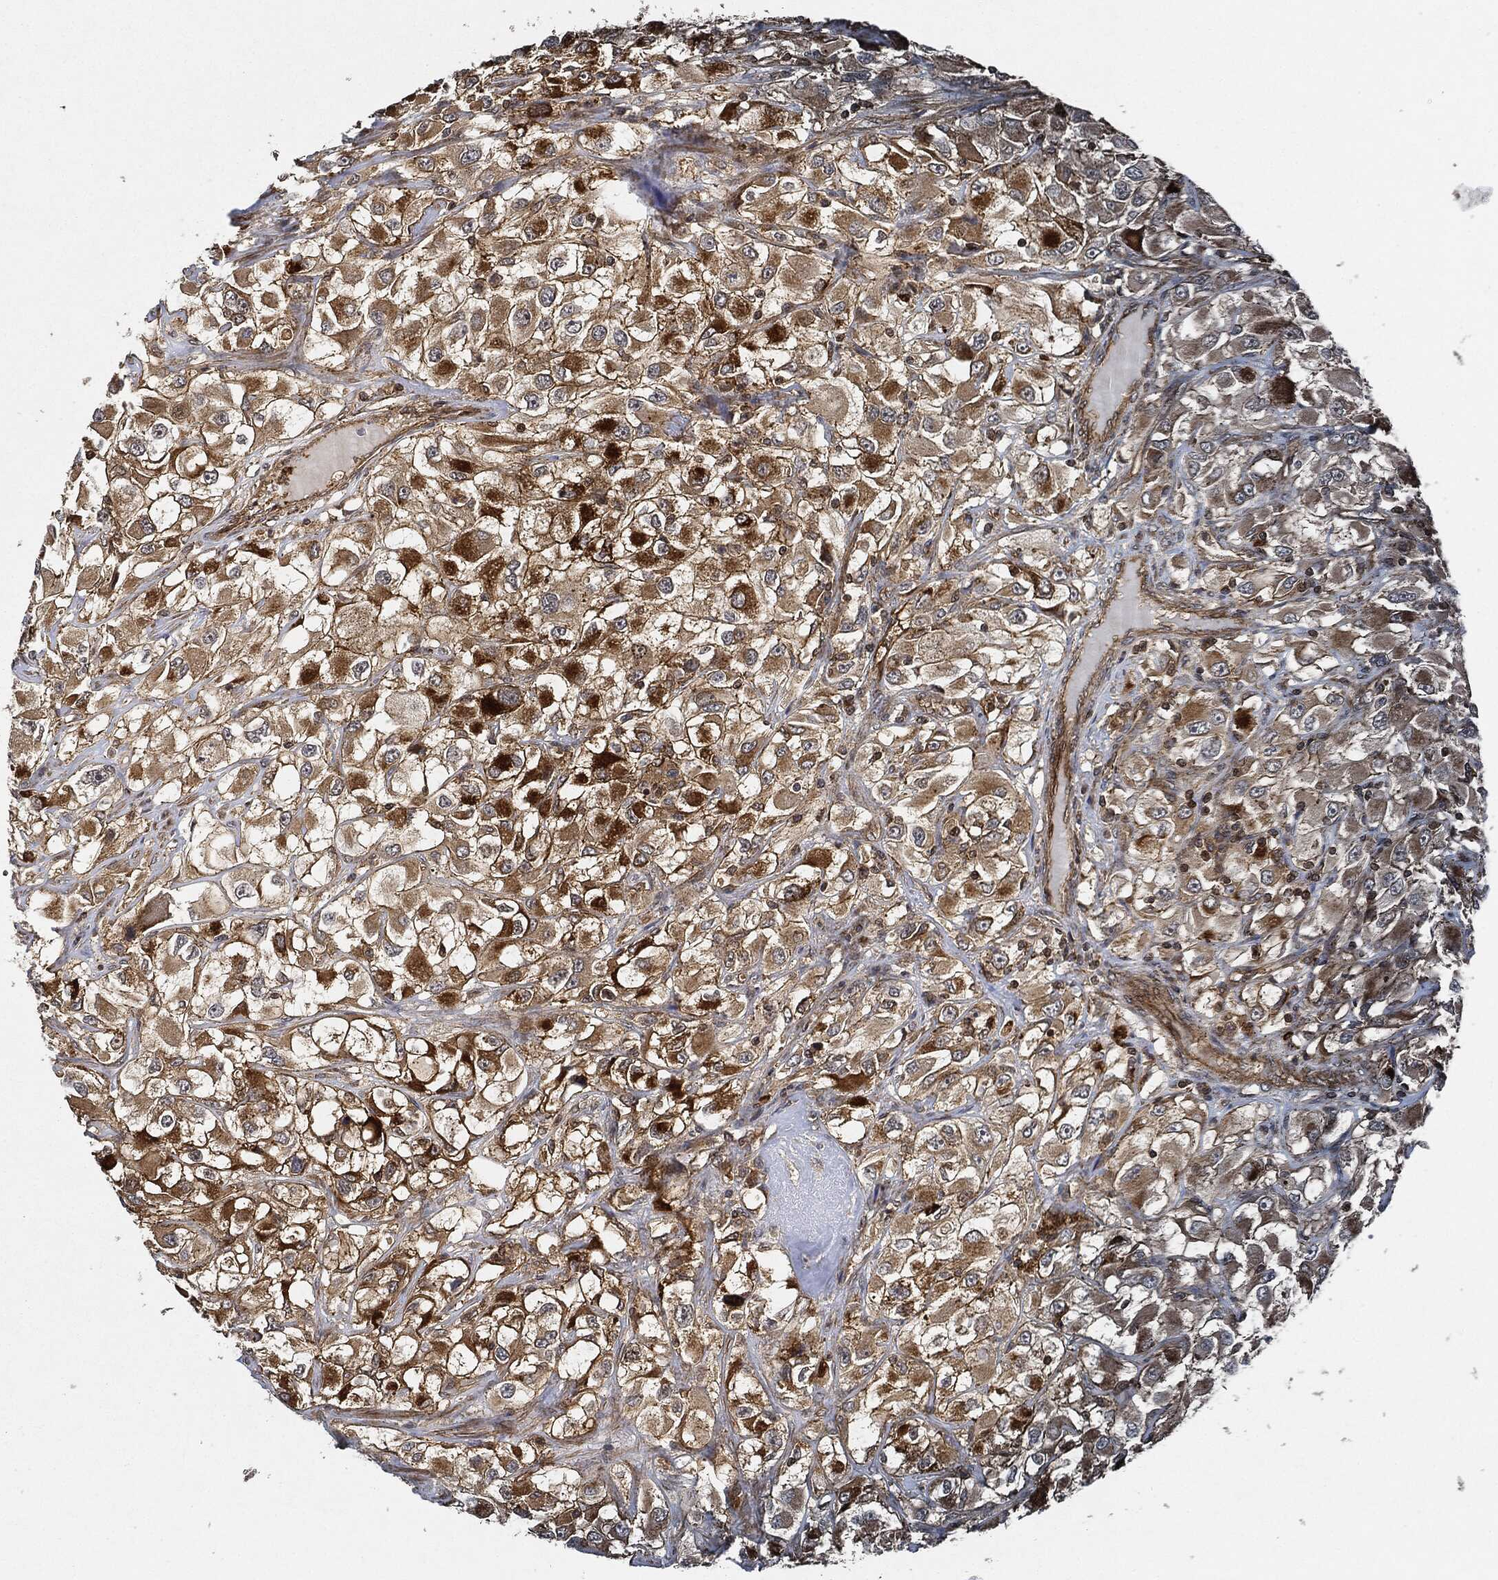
{"staining": {"intensity": "strong", "quantity": "<25%", "location": "cytoplasmic/membranous"}, "tissue": "renal cancer", "cell_type": "Tumor cells", "image_type": "cancer", "snomed": [{"axis": "morphology", "description": "Adenocarcinoma, NOS"}, {"axis": "topography", "description": "Kidney"}], "caption": "Renal cancer stained for a protein displays strong cytoplasmic/membranous positivity in tumor cells.", "gene": "MAP3K3", "patient": {"sex": "female", "age": 52}}